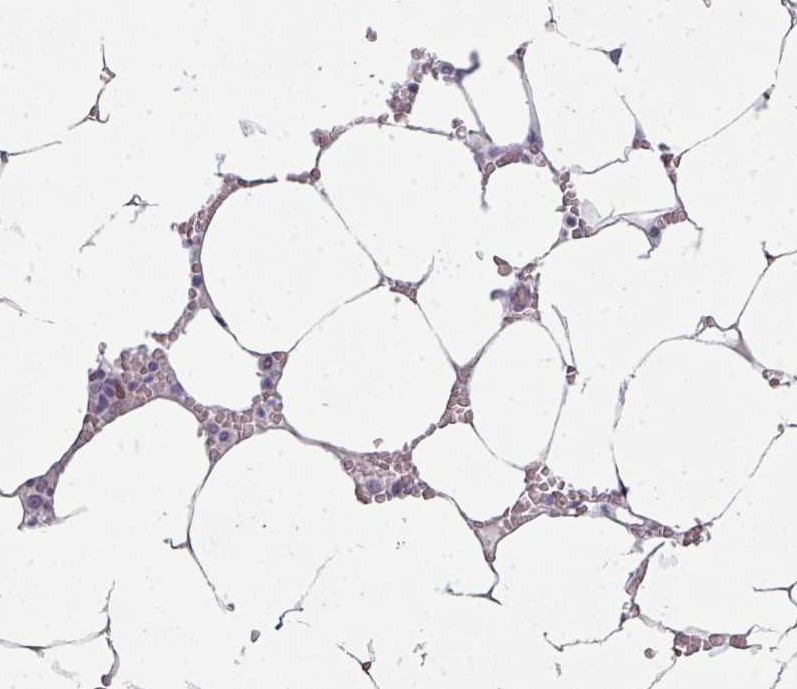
{"staining": {"intensity": "negative", "quantity": "none", "location": "none"}, "tissue": "bone marrow", "cell_type": "Hematopoietic cells", "image_type": "normal", "snomed": [{"axis": "morphology", "description": "Normal tissue, NOS"}, {"axis": "topography", "description": "Bone marrow"}], "caption": "A micrograph of human bone marrow is negative for staining in hematopoietic cells. (DAB (3,3'-diaminobenzidine) IHC, high magnification).", "gene": "TMCC1", "patient": {"sex": "male", "age": 70}}